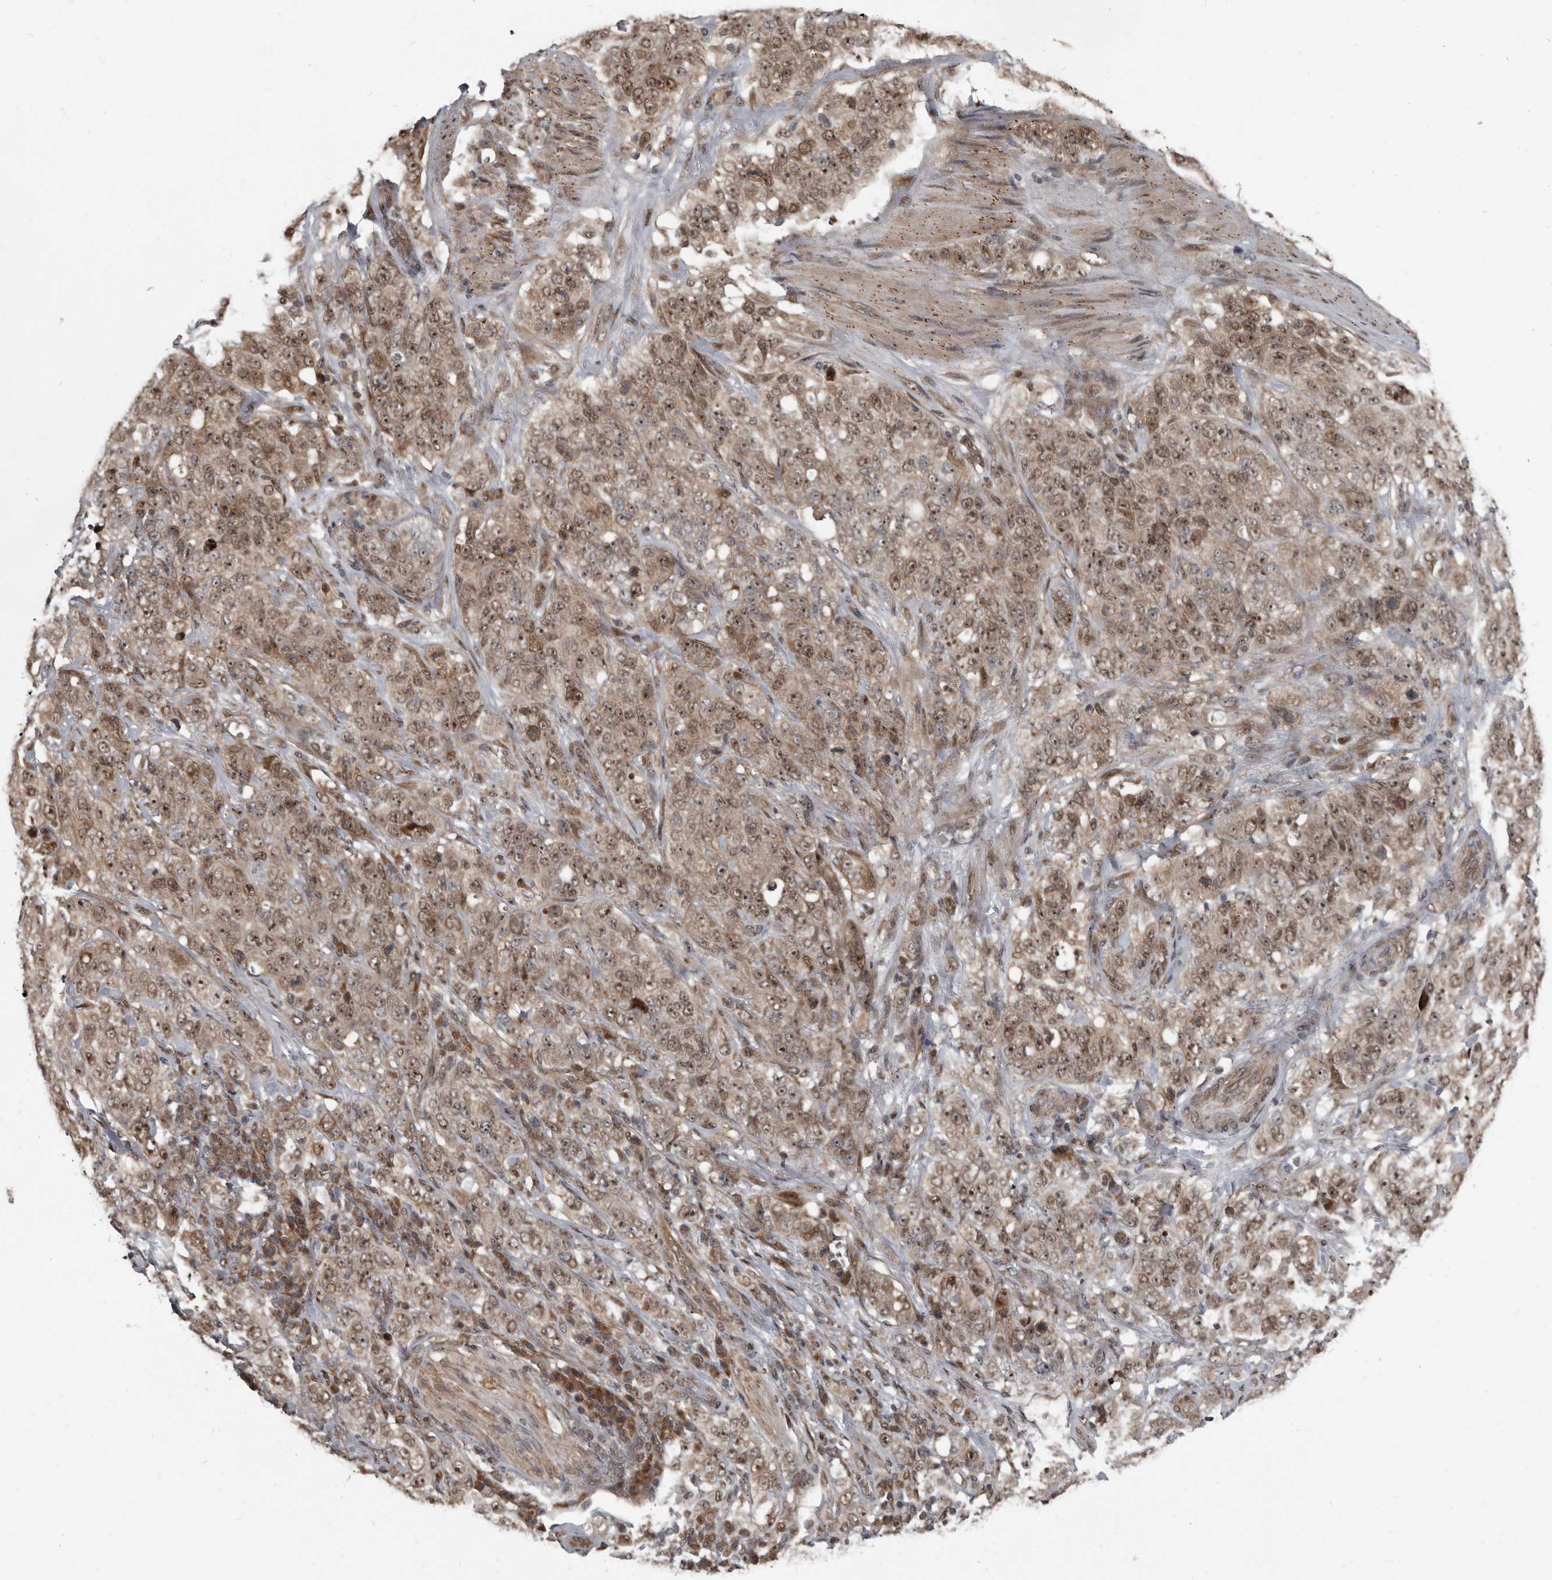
{"staining": {"intensity": "moderate", "quantity": ">75%", "location": "cytoplasmic/membranous,nuclear"}, "tissue": "stomach cancer", "cell_type": "Tumor cells", "image_type": "cancer", "snomed": [{"axis": "morphology", "description": "Adenocarcinoma, NOS"}, {"axis": "topography", "description": "Stomach"}], "caption": "A brown stain shows moderate cytoplasmic/membranous and nuclear staining of a protein in stomach adenocarcinoma tumor cells.", "gene": "CHD1L", "patient": {"sex": "male", "age": 48}}